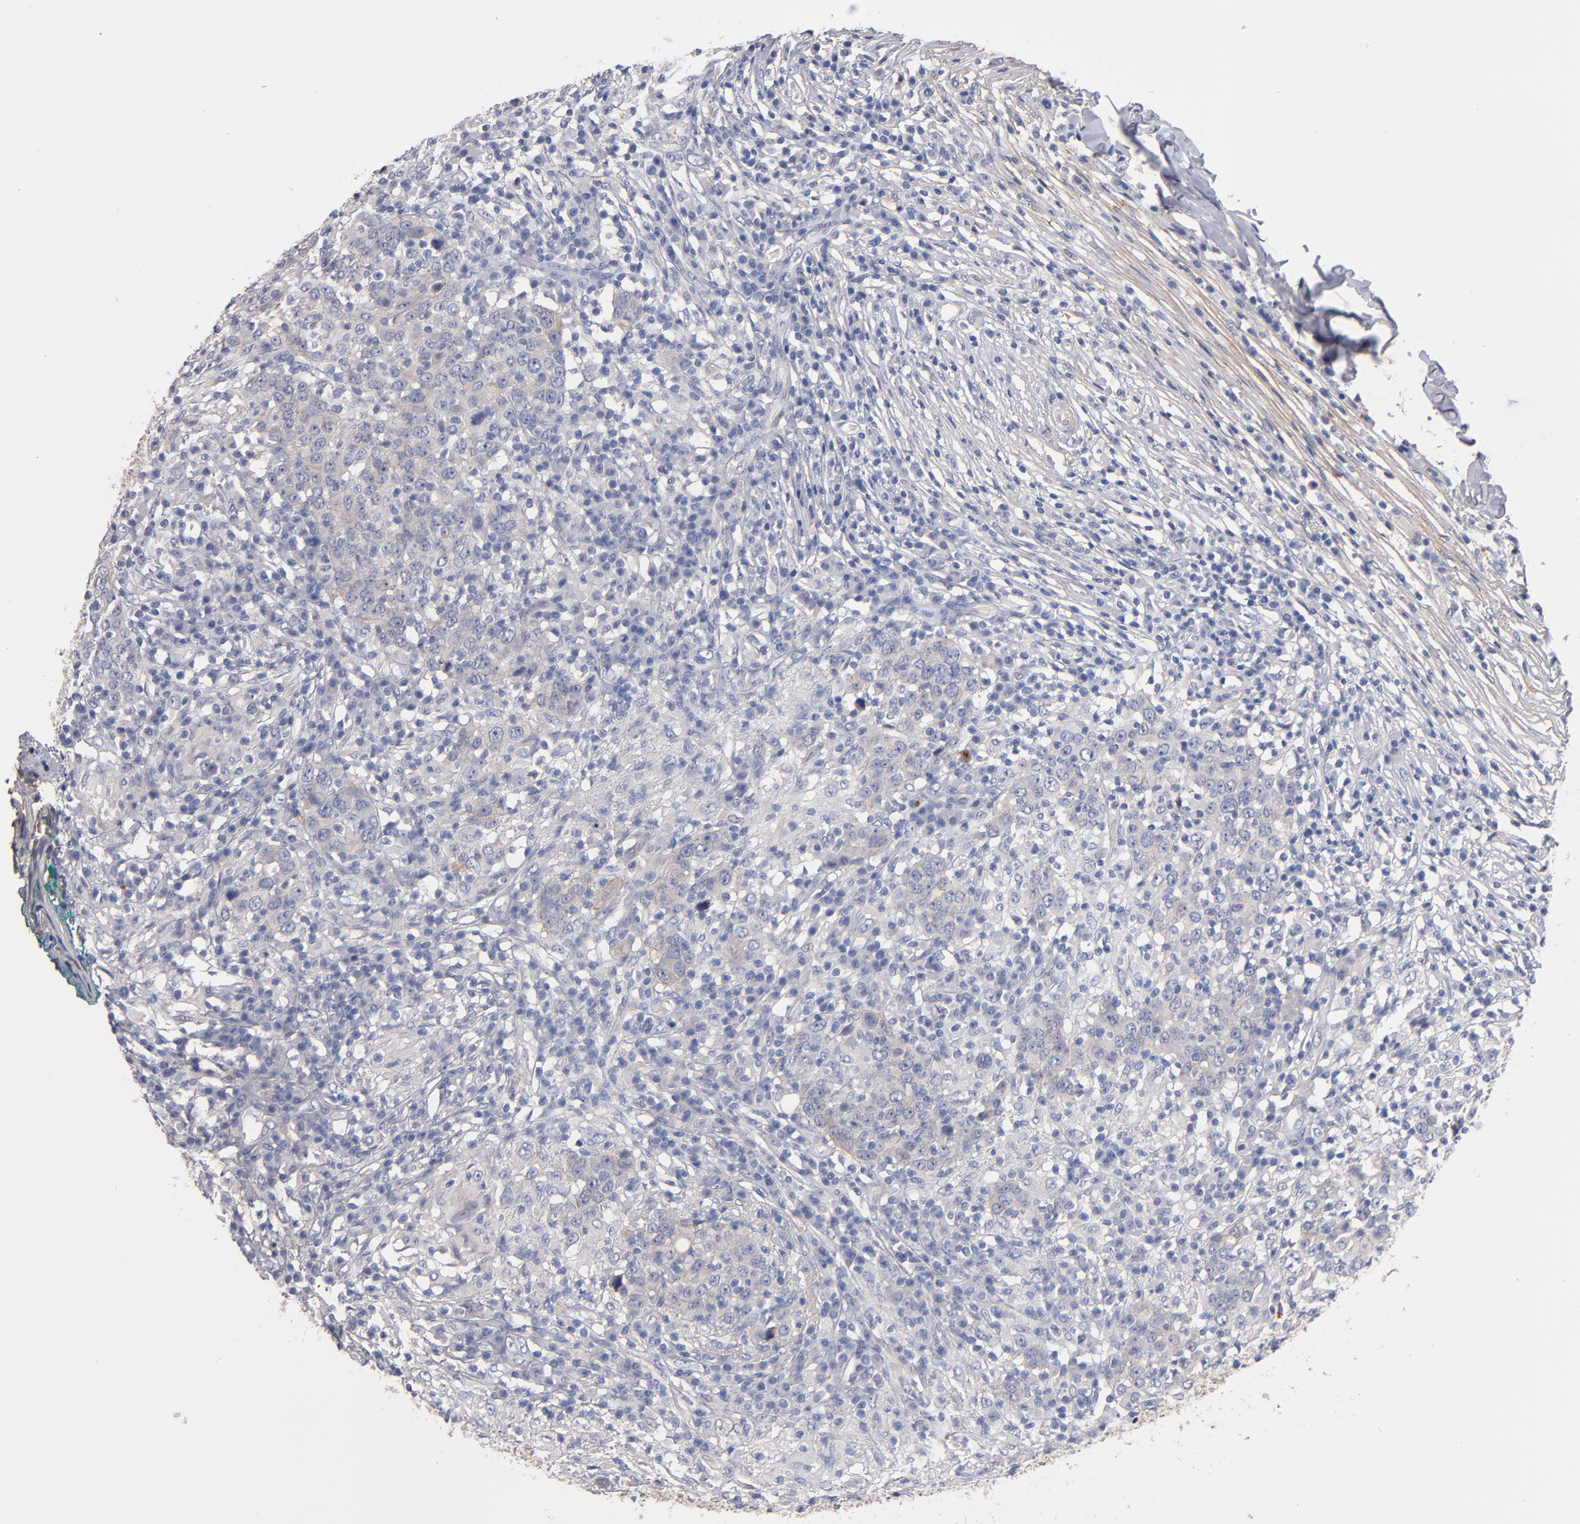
{"staining": {"intensity": "negative", "quantity": "none", "location": "none"}, "tissue": "head and neck cancer", "cell_type": "Tumor cells", "image_type": "cancer", "snomed": [{"axis": "morphology", "description": "Adenocarcinoma, NOS"}, {"axis": "topography", "description": "Salivary gland"}, {"axis": "topography", "description": "Head-Neck"}], "caption": "This is an immunohistochemistry photomicrograph of human head and neck adenocarcinoma. There is no positivity in tumor cells.", "gene": "PLSCR4", "patient": {"sex": "female", "age": 65}}